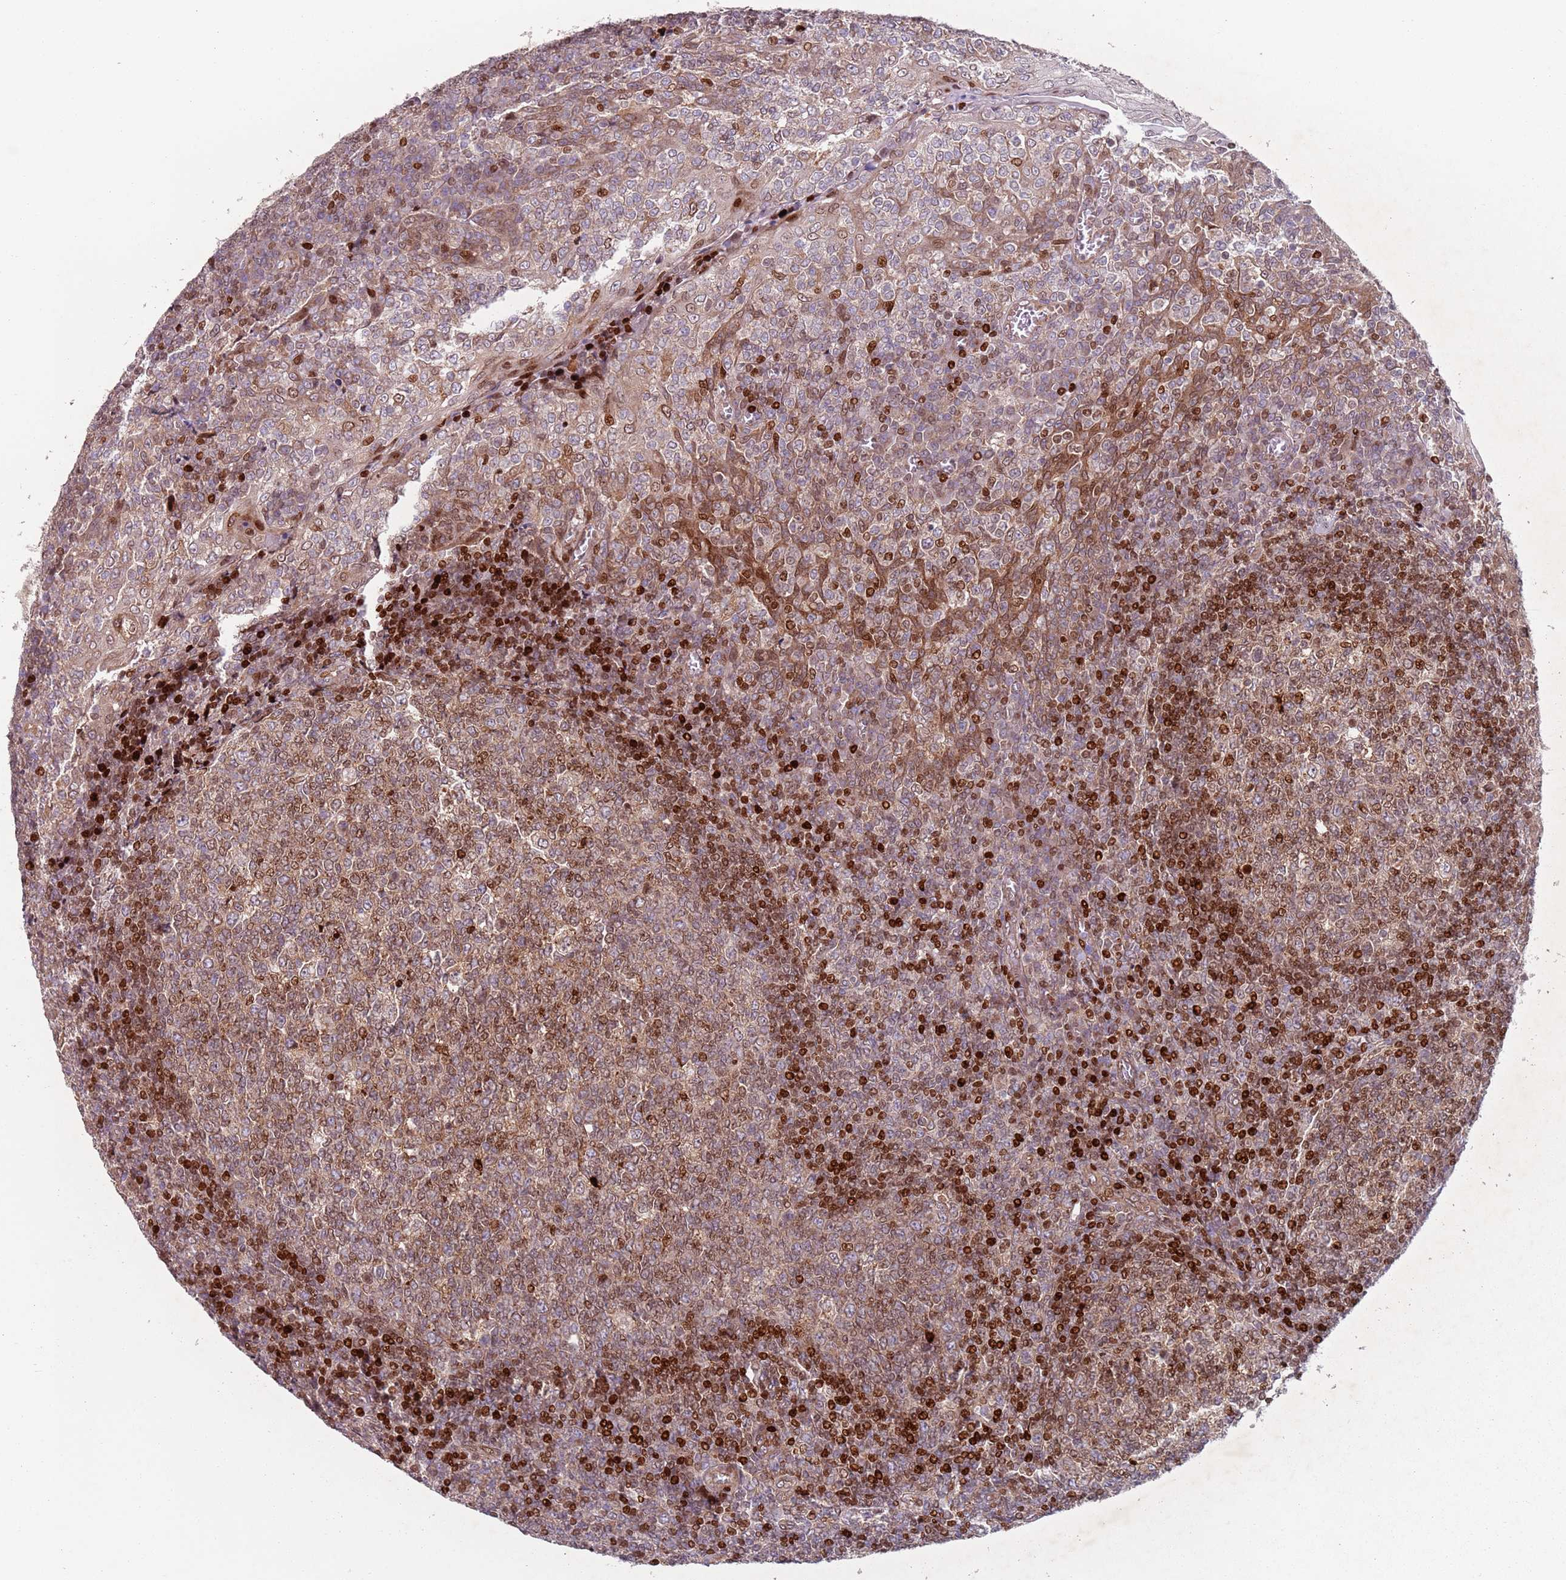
{"staining": {"intensity": "moderate", "quantity": ">75%", "location": "cytoplasmic/membranous,nuclear"}, "tissue": "tonsil", "cell_type": "Germinal center cells", "image_type": "normal", "snomed": [{"axis": "morphology", "description": "Normal tissue, NOS"}, {"axis": "topography", "description": "Tonsil"}], "caption": "Tonsil stained with immunohistochemistry (IHC) reveals moderate cytoplasmic/membranous,nuclear positivity in approximately >75% of germinal center cells.", "gene": "HNRNPLL", "patient": {"sex": "female", "age": 19}}